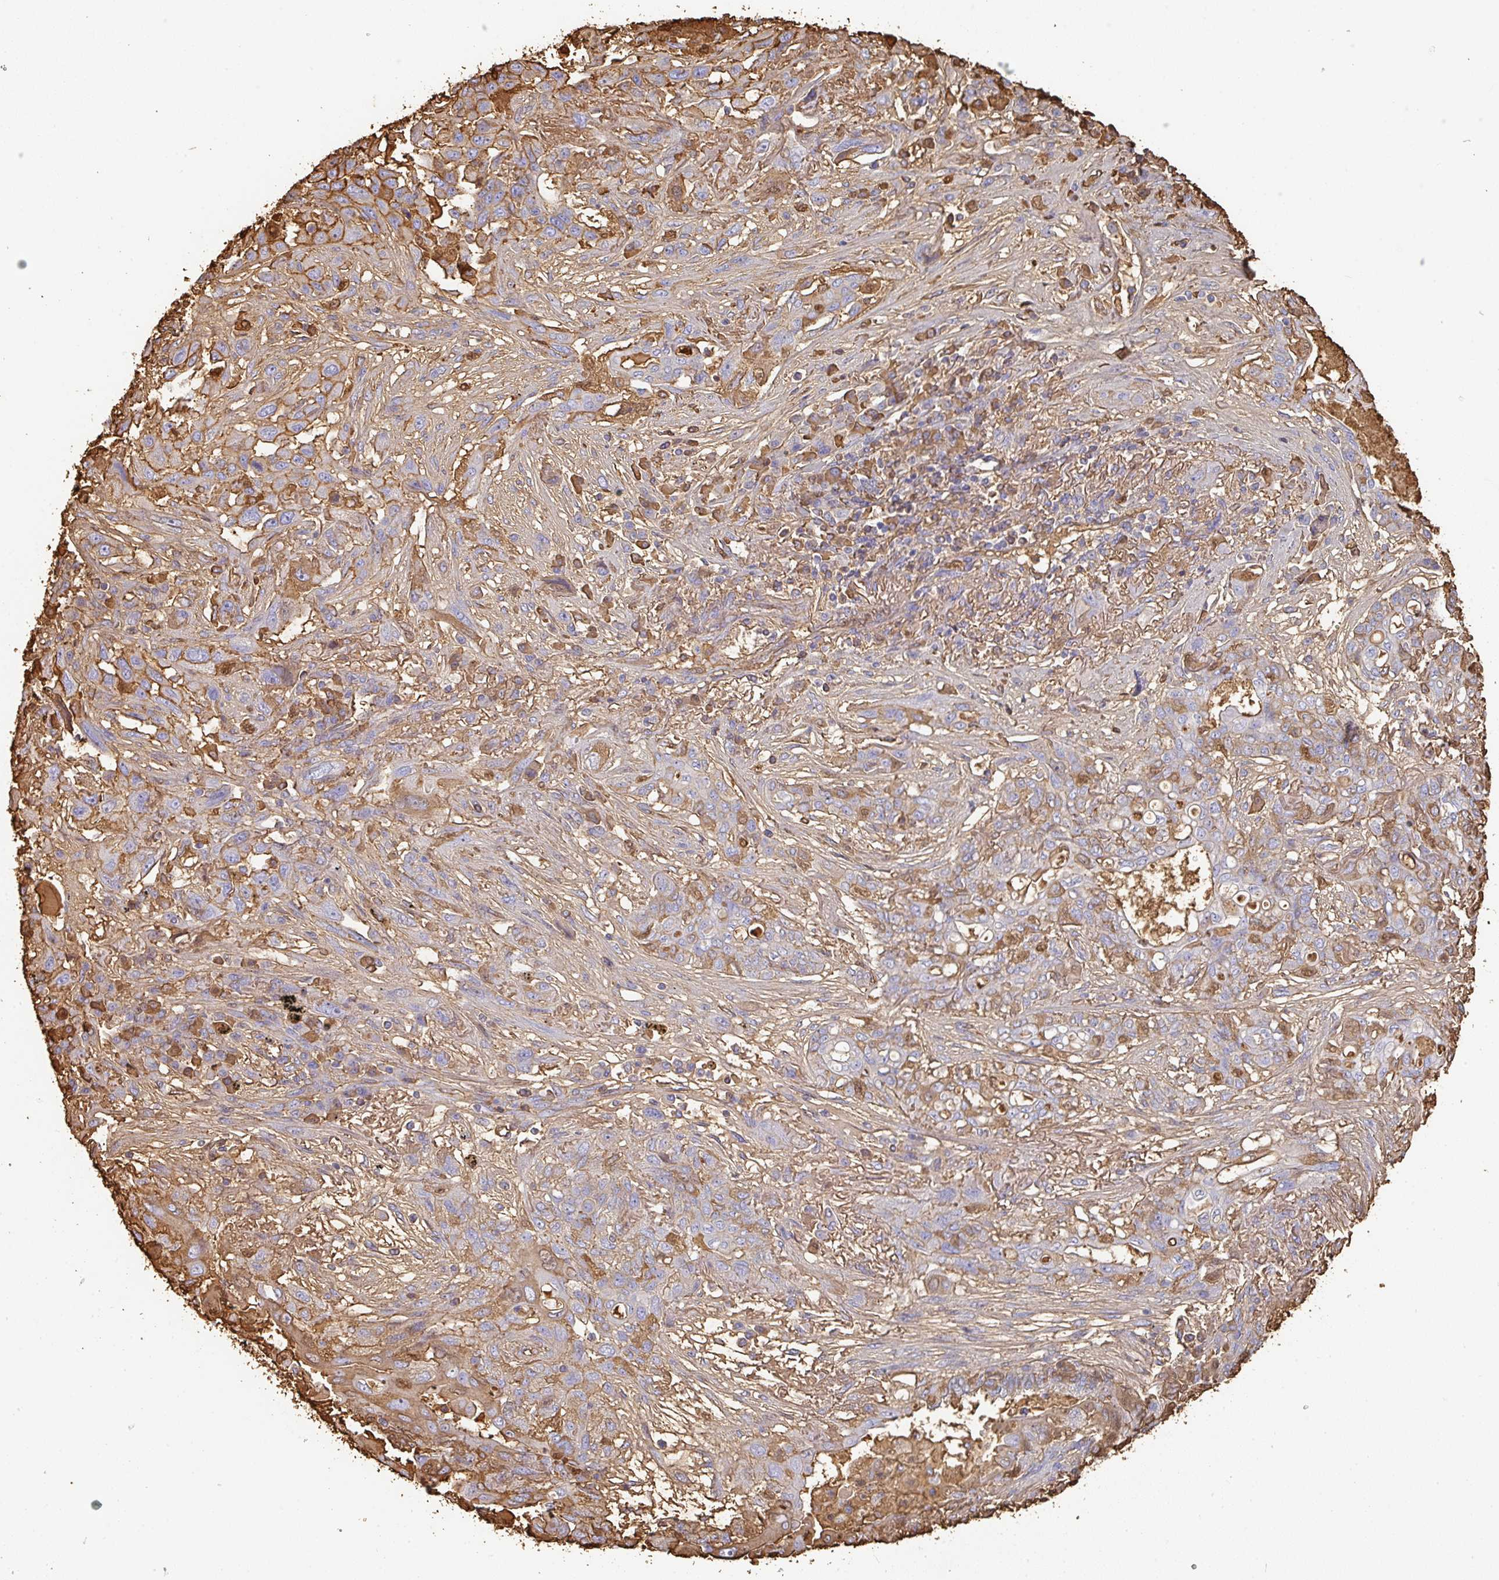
{"staining": {"intensity": "weak", "quantity": "25%-75%", "location": "cytoplasmic/membranous,nuclear"}, "tissue": "lung cancer", "cell_type": "Tumor cells", "image_type": "cancer", "snomed": [{"axis": "morphology", "description": "Squamous cell carcinoma, NOS"}, {"axis": "topography", "description": "Lung"}], "caption": "High-power microscopy captured an immunohistochemistry image of squamous cell carcinoma (lung), revealing weak cytoplasmic/membranous and nuclear staining in about 25%-75% of tumor cells. (DAB (3,3'-diaminobenzidine) IHC with brightfield microscopy, high magnification).", "gene": "ALB", "patient": {"sex": "female", "age": 70}}